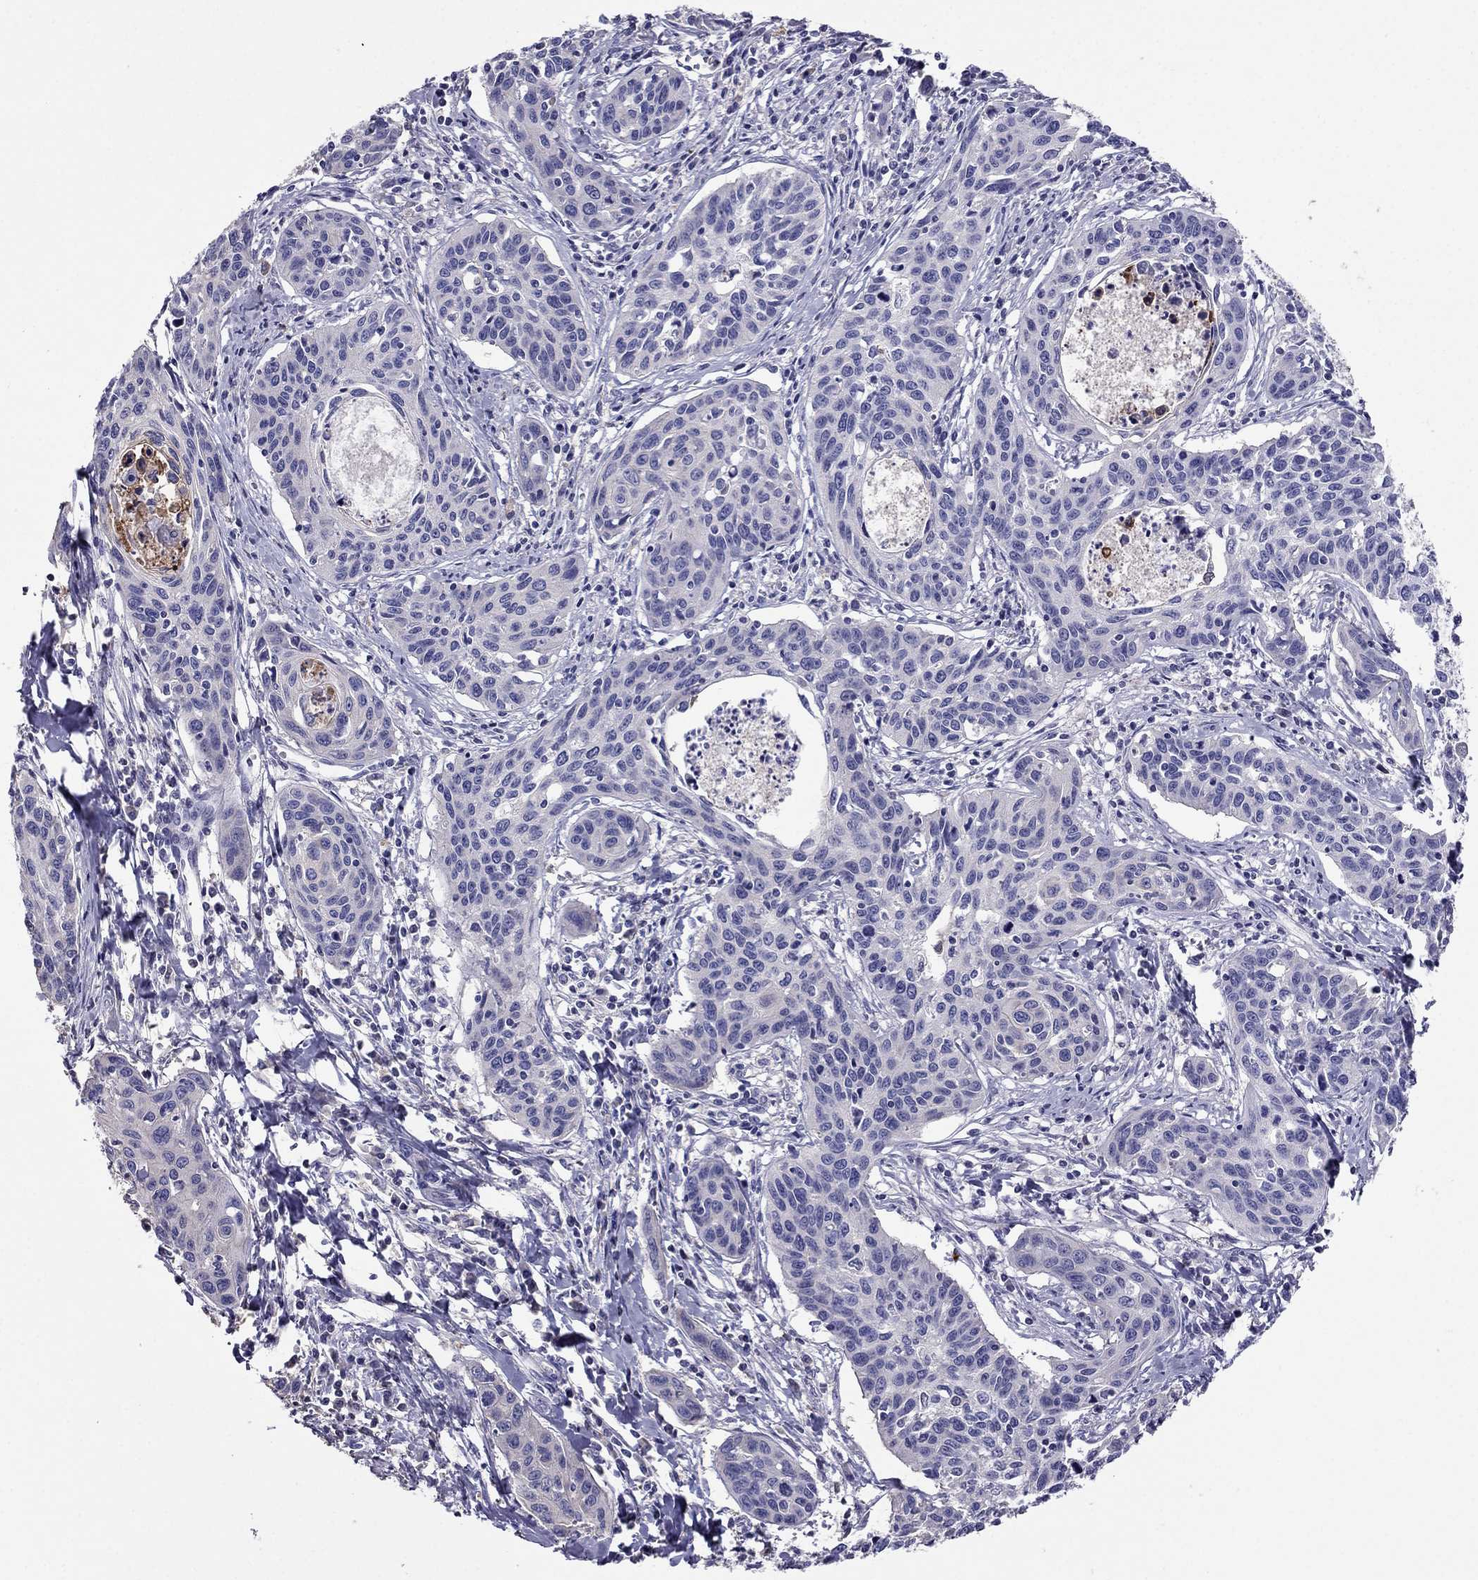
{"staining": {"intensity": "negative", "quantity": "none", "location": "none"}, "tissue": "cervical cancer", "cell_type": "Tumor cells", "image_type": "cancer", "snomed": [{"axis": "morphology", "description": "Squamous cell carcinoma, NOS"}, {"axis": "topography", "description": "Cervix"}], "caption": "An image of cervical cancer (squamous cell carcinoma) stained for a protein displays no brown staining in tumor cells.", "gene": "TBC1D21", "patient": {"sex": "female", "age": 31}}